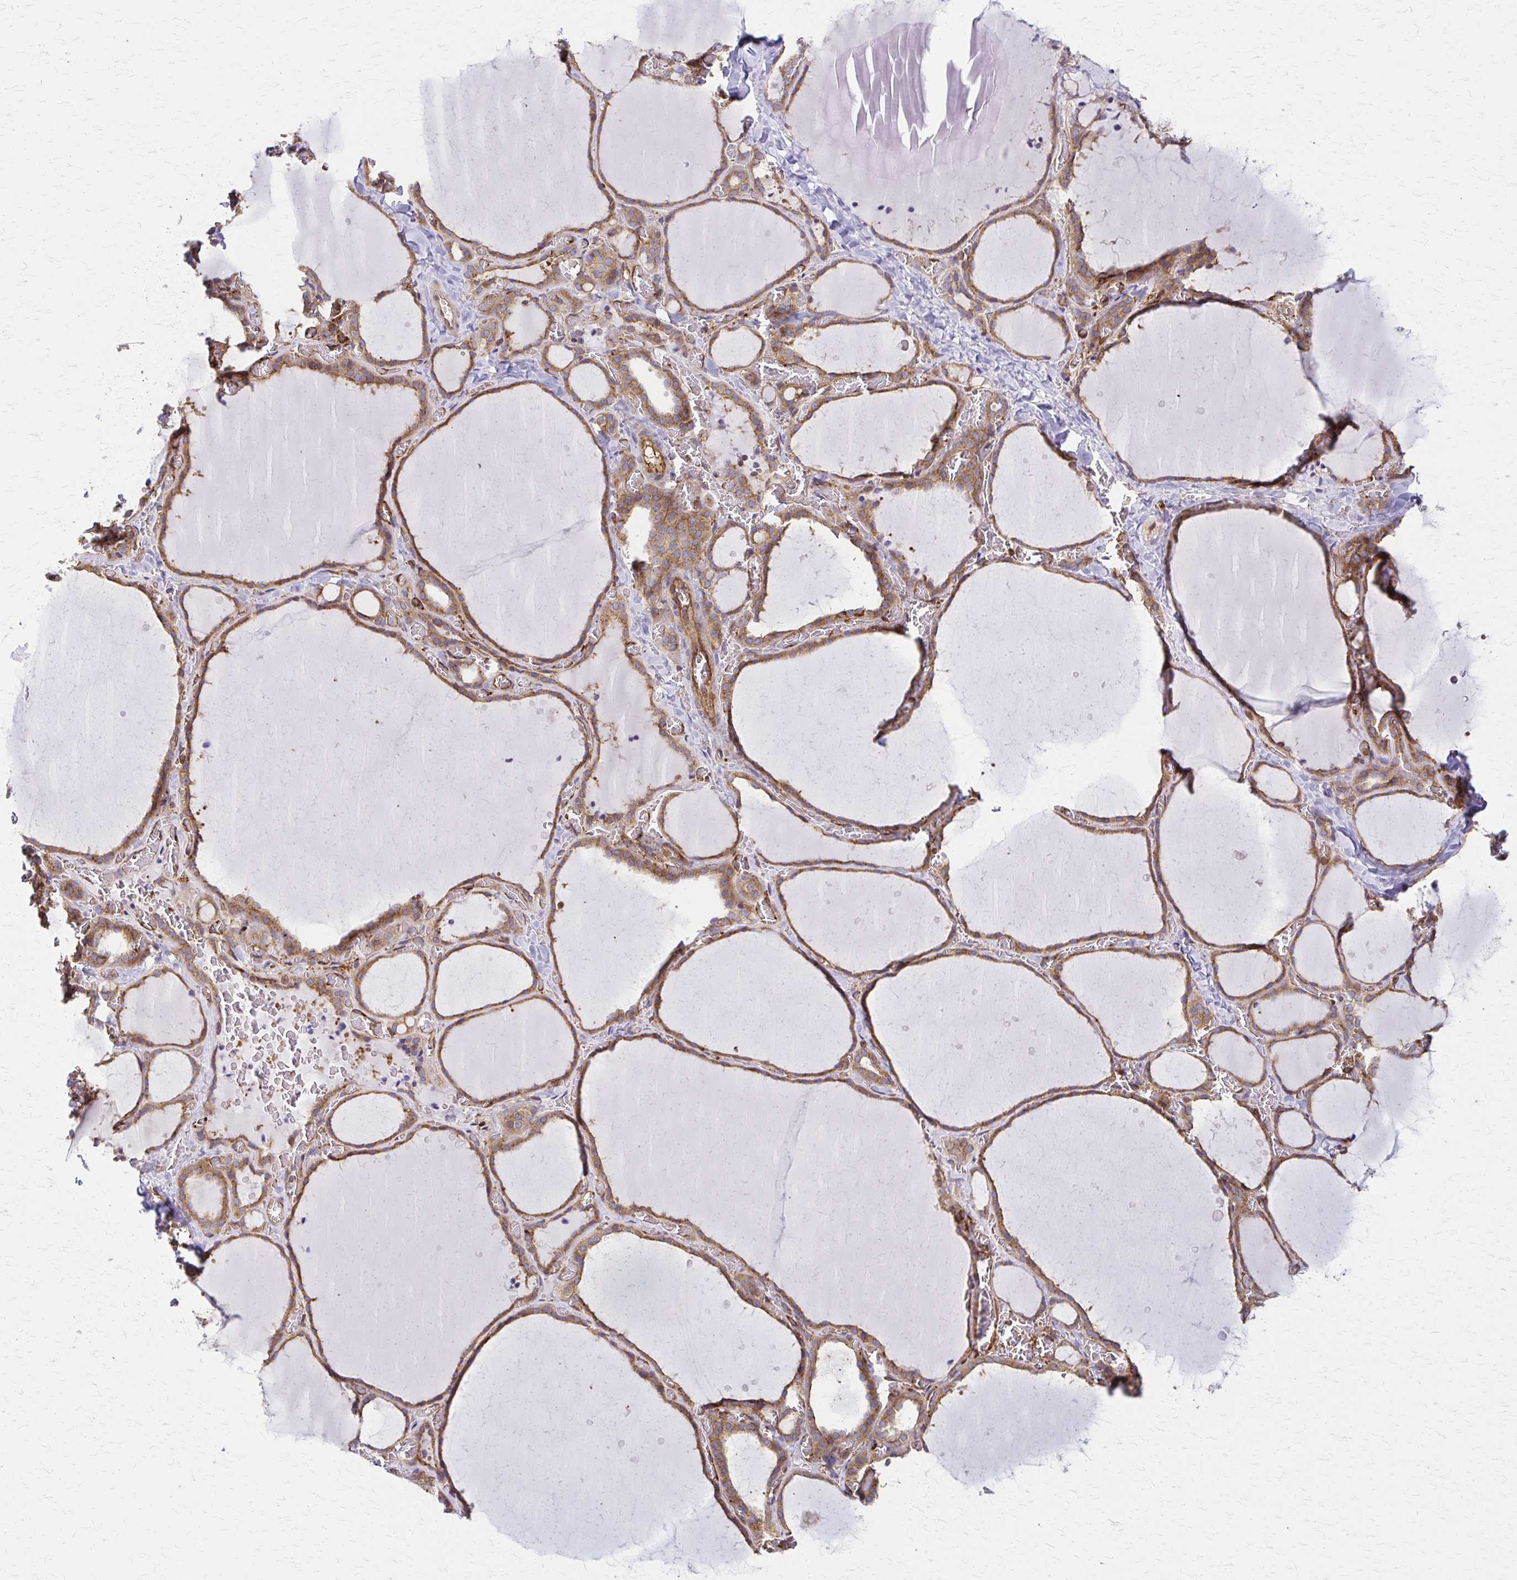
{"staining": {"intensity": "moderate", "quantity": ">75%", "location": "cytoplasmic/membranous"}, "tissue": "thyroid gland", "cell_type": "Glandular cells", "image_type": "normal", "snomed": [{"axis": "morphology", "description": "Normal tissue, NOS"}, {"axis": "topography", "description": "Thyroid gland"}], "caption": "Immunohistochemical staining of benign human thyroid gland reveals moderate cytoplasmic/membranous protein positivity in approximately >75% of glandular cells. (DAB IHC with brightfield microscopy, high magnification).", "gene": "WASF2", "patient": {"sex": "female", "age": 36}}